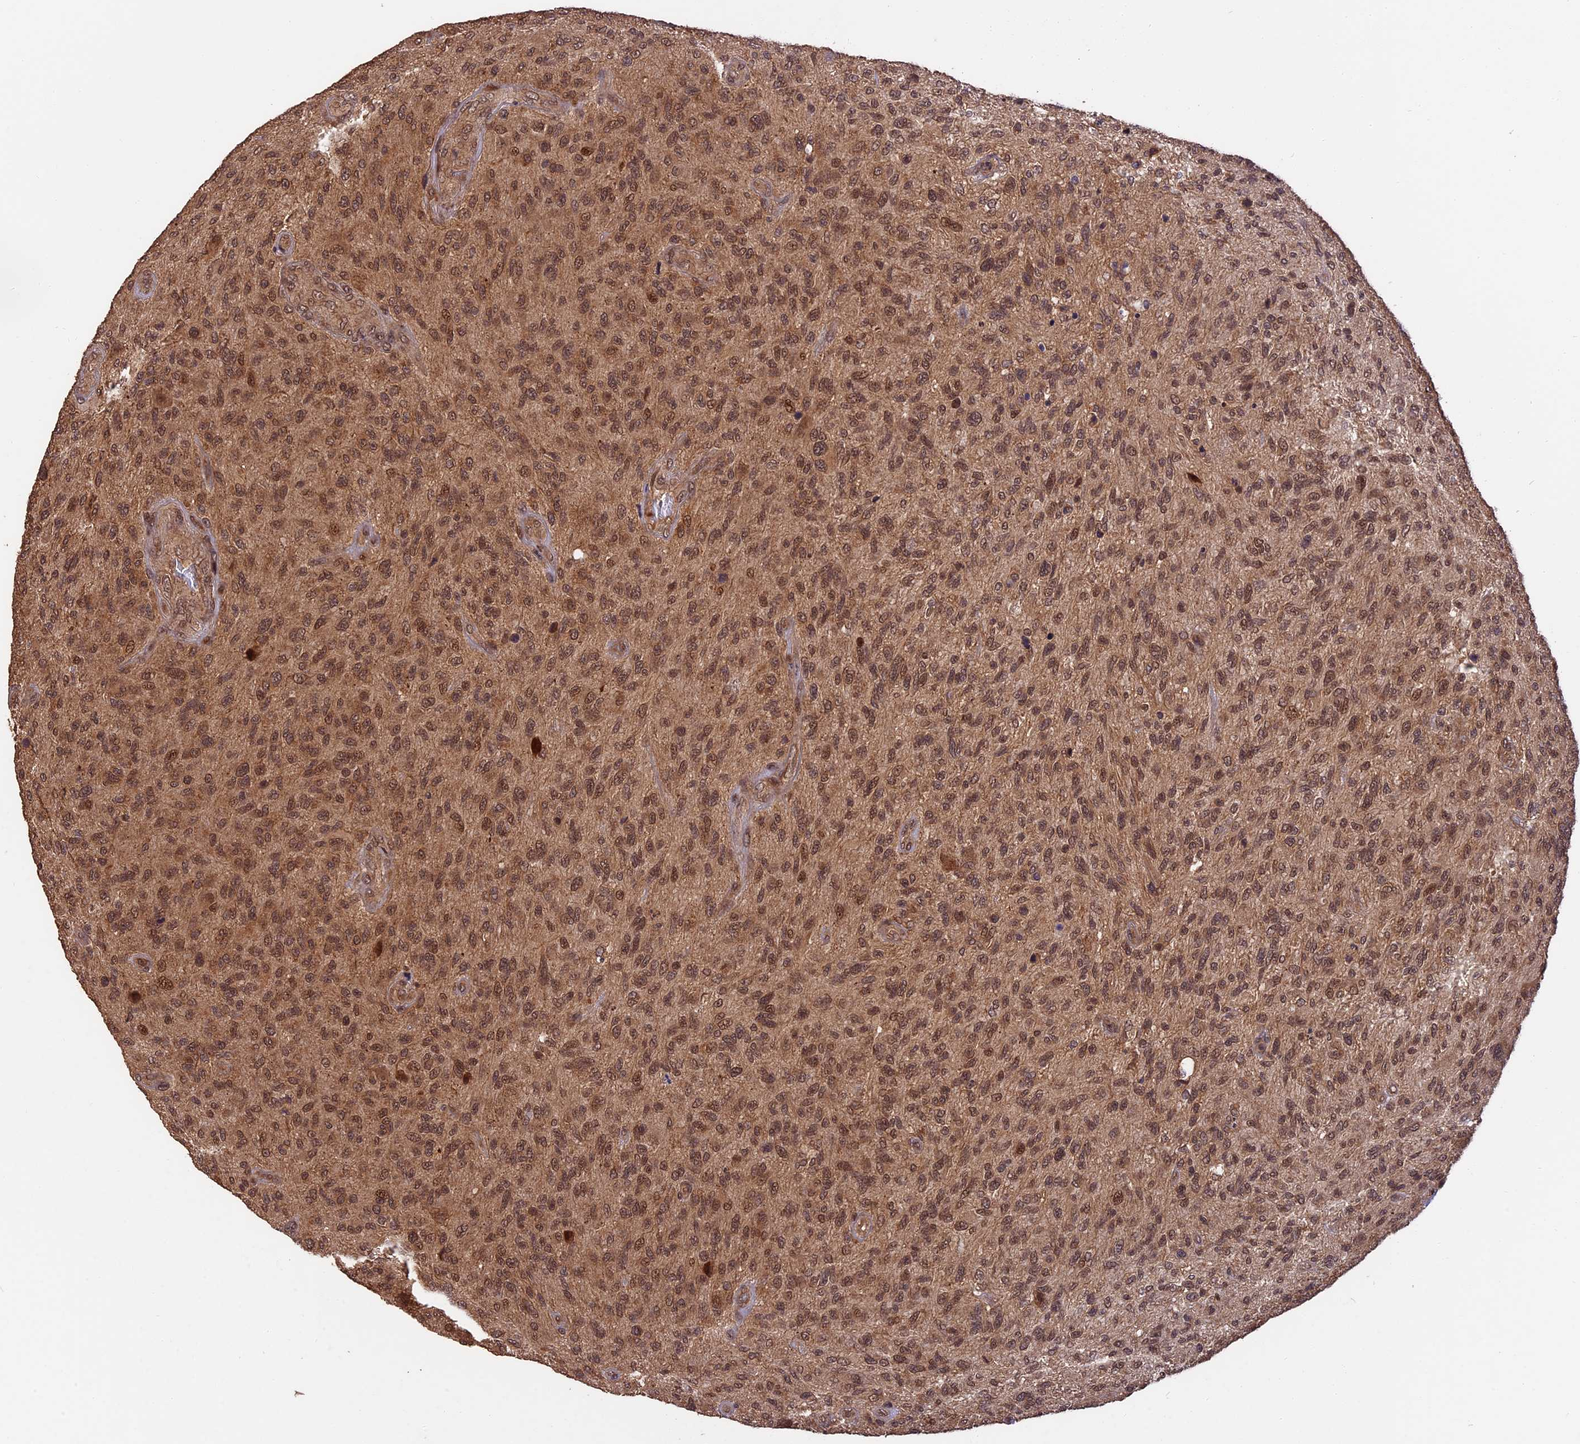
{"staining": {"intensity": "moderate", "quantity": ">75%", "location": "cytoplasmic/membranous,nuclear"}, "tissue": "glioma", "cell_type": "Tumor cells", "image_type": "cancer", "snomed": [{"axis": "morphology", "description": "Glioma, malignant, High grade"}, {"axis": "topography", "description": "Brain"}], "caption": "A histopathology image of malignant glioma (high-grade) stained for a protein reveals moderate cytoplasmic/membranous and nuclear brown staining in tumor cells.", "gene": "ESCO1", "patient": {"sex": "male", "age": 47}}